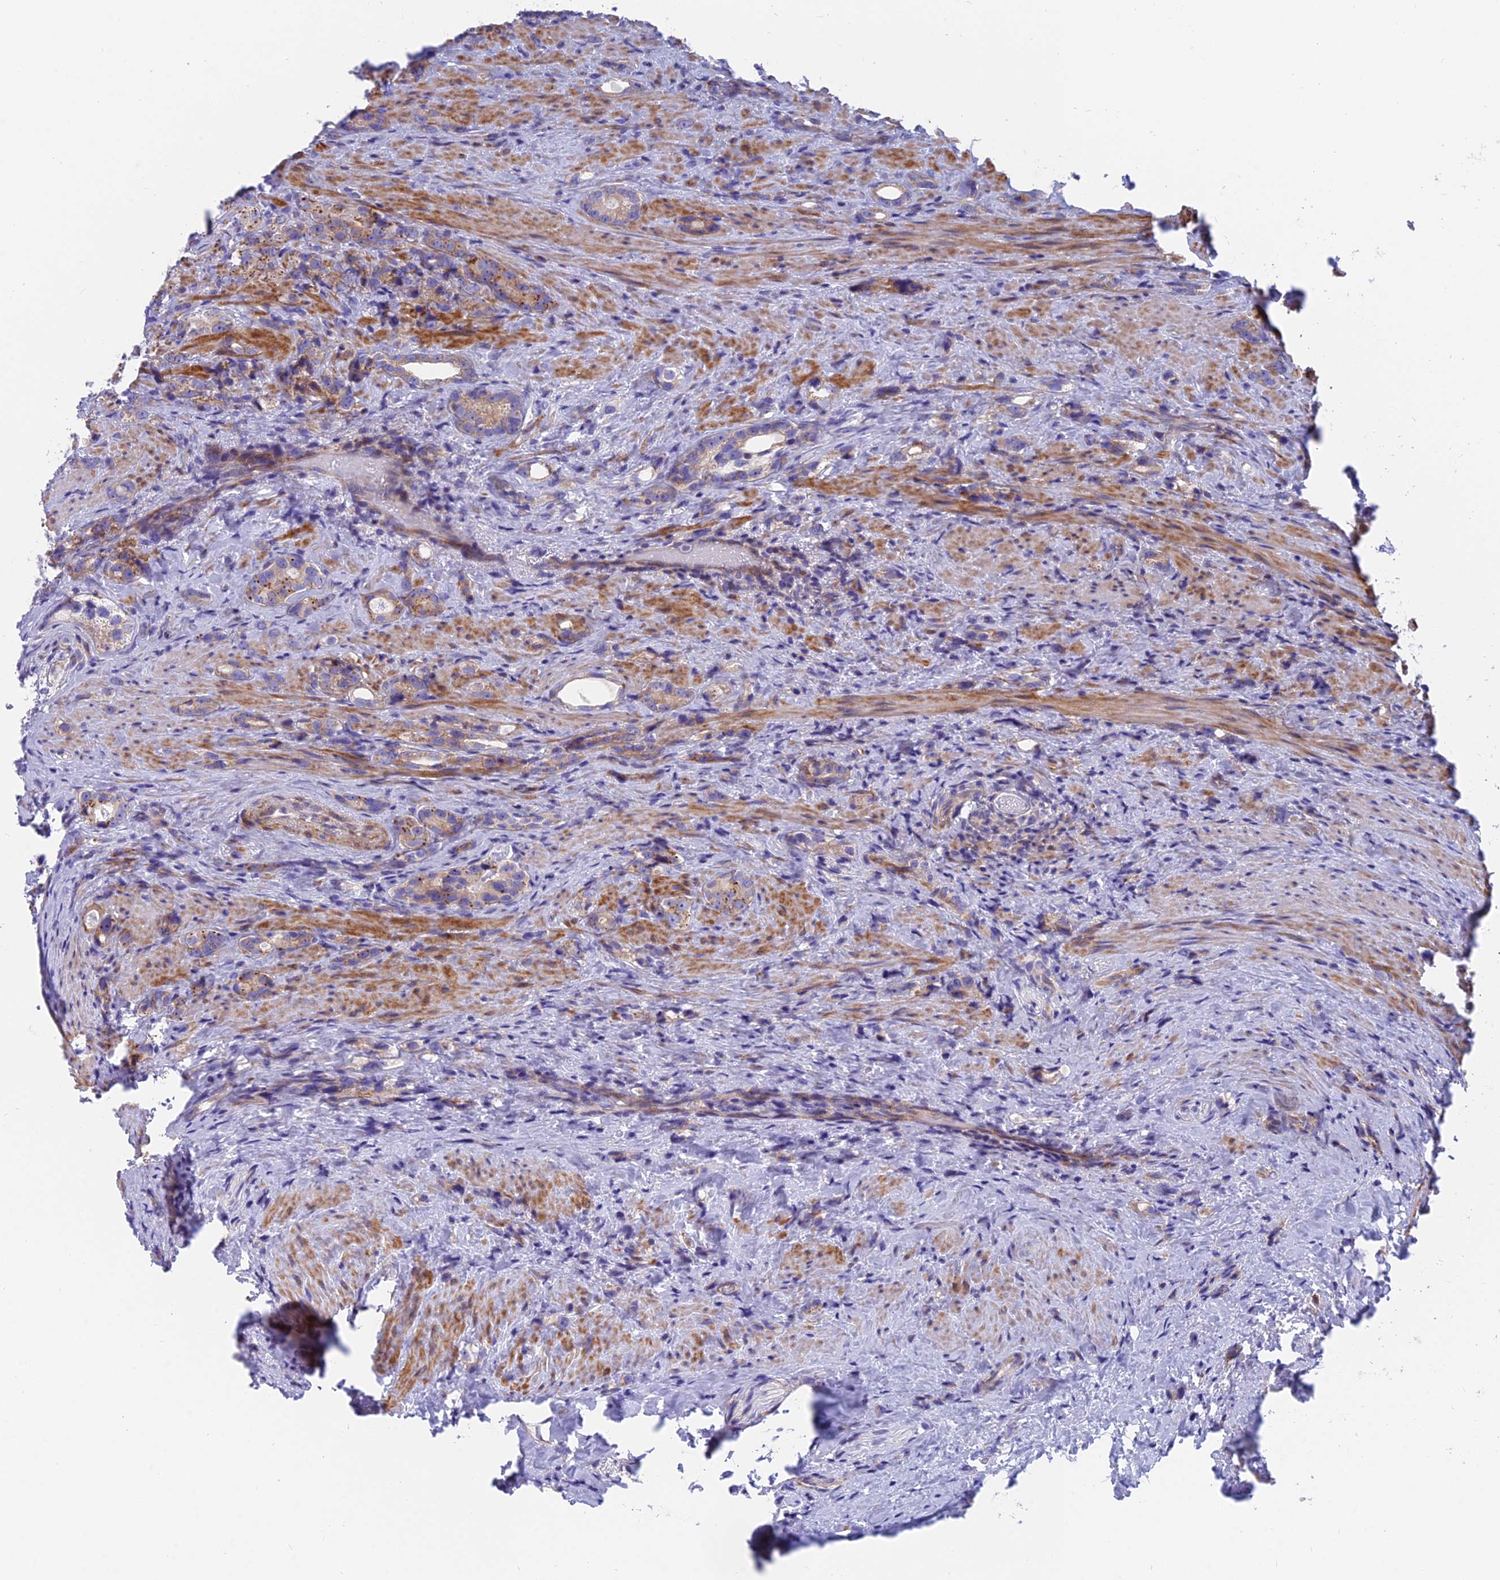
{"staining": {"intensity": "weak", "quantity": "25%-75%", "location": "cytoplasmic/membranous"}, "tissue": "prostate cancer", "cell_type": "Tumor cells", "image_type": "cancer", "snomed": [{"axis": "morphology", "description": "Adenocarcinoma, High grade"}, {"axis": "topography", "description": "Prostate"}], "caption": "DAB (3,3'-diaminobenzidine) immunohistochemical staining of human prostate cancer exhibits weak cytoplasmic/membranous protein positivity in about 25%-75% of tumor cells. The protein is stained brown, and the nuclei are stained in blue (DAB (3,3'-diaminobenzidine) IHC with brightfield microscopy, high magnification).", "gene": "MVB12A", "patient": {"sex": "male", "age": 63}}